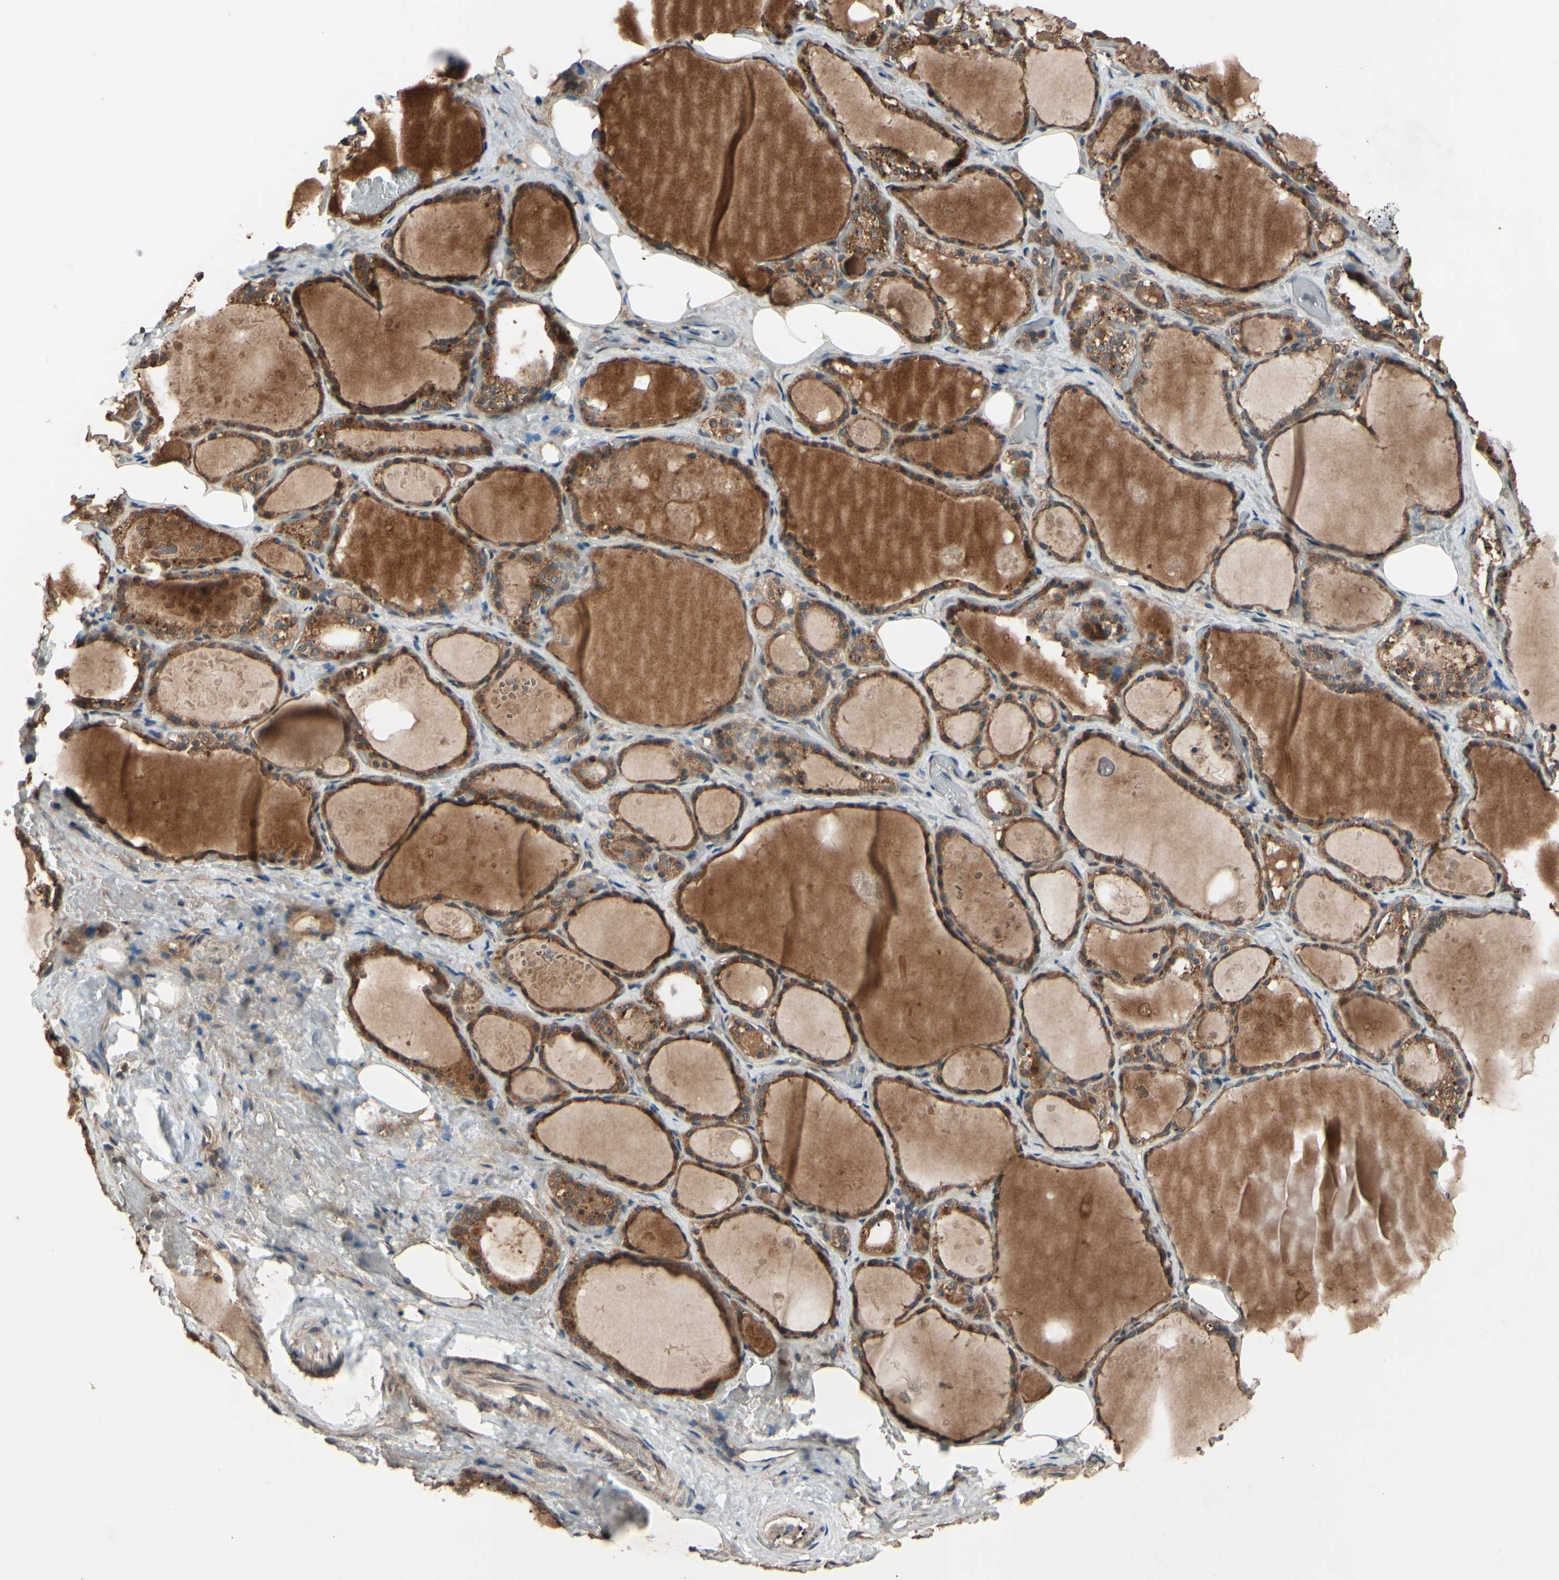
{"staining": {"intensity": "strong", "quantity": ">75%", "location": "cytoplasmic/membranous"}, "tissue": "thyroid gland", "cell_type": "Glandular cells", "image_type": "normal", "snomed": [{"axis": "morphology", "description": "Normal tissue, NOS"}, {"axis": "topography", "description": "Thyroid gland"}], "caption": "Immunohistochemical staining of unremarkable thyroid gland exhibits high levels of strong cytoplasmic/membranous staining in about >75% of glandular cells.", "gene": "PNPLA7", "patient": {"sex": "male", "age": 61}}